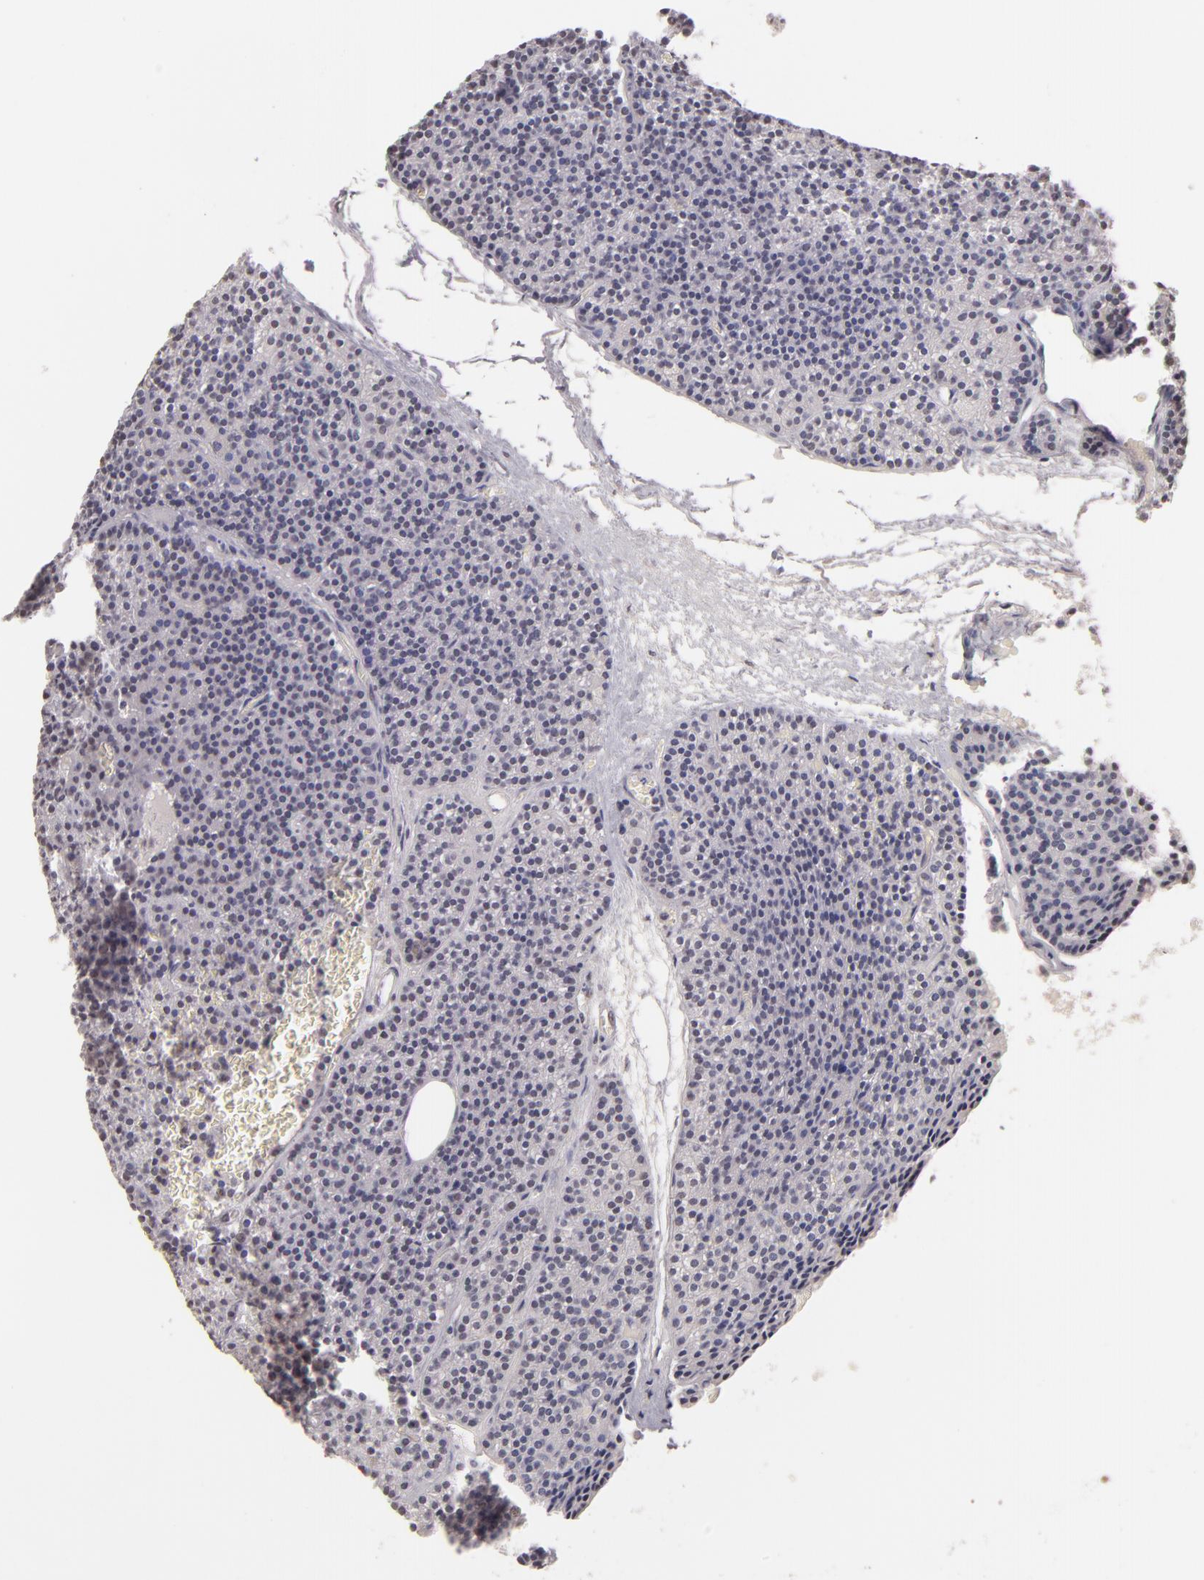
{"staining": {"intensity": "moderate", "quantity": ">75%", "location": "nuclear"}, "tissue": "parathyroid gland", "cell_type": "Glandular cells", "image_type": "normal", "snomed": [{"axis": "morphology", "description": "Normal tissue, NOS"}, {"axis": "topography", "description": "Parathyroid gland"}], "caption": "Moderate nuclear expression for a protein is appreciated in approximately >75% of glandular cells of normal parathyroid gland using immunohistochemistry.", "gene": "INTS6", "patient": {"sex": "male", "age": 57}}